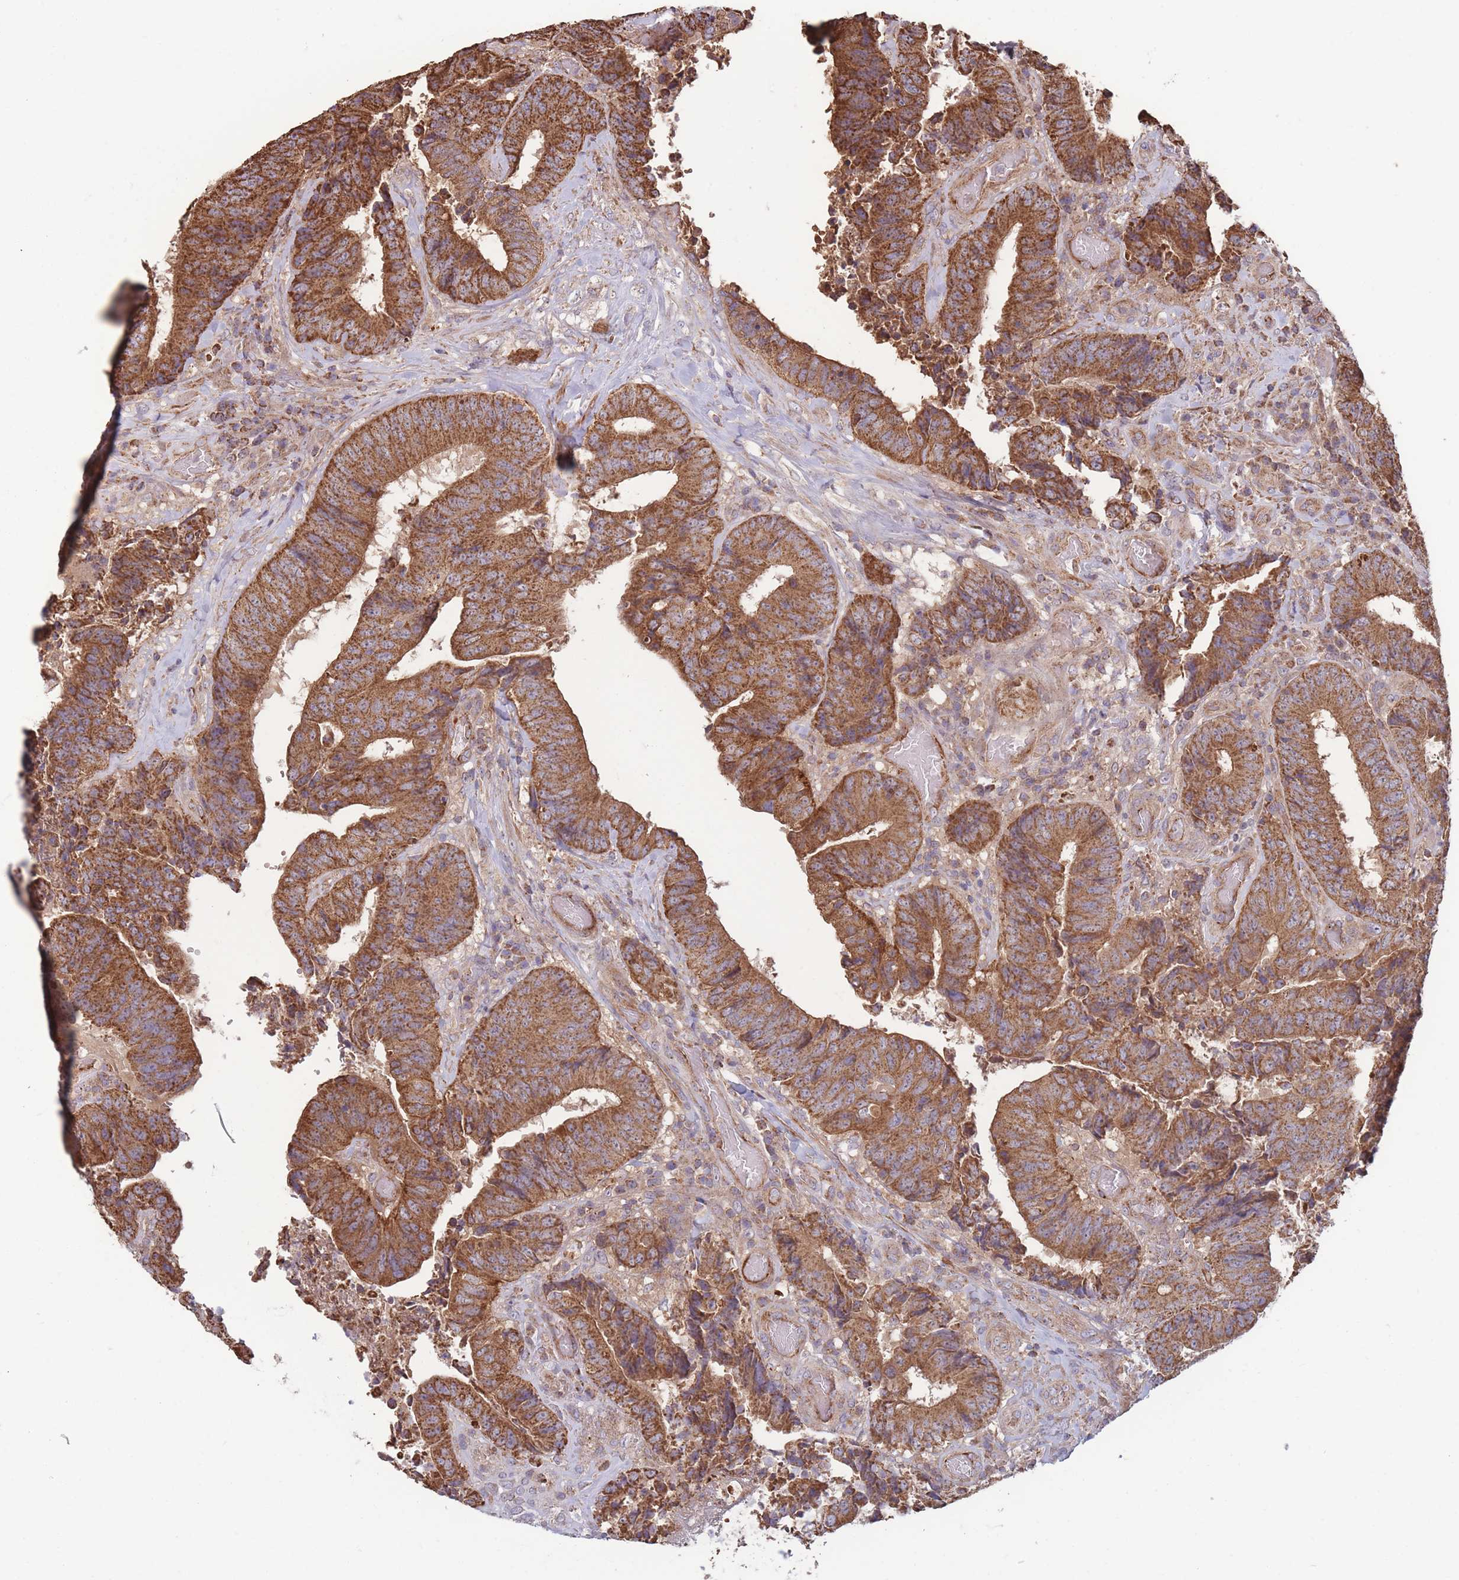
{"staining": {"intensity": "strong", "quantity": ">75%", "location": "cytoplasmic/membranous"}, "tissue": "colorectal cancer", "cell_type": "Tumor cells", "image_type": "cancer", "snomed": [{"axis": "morphology", "description": "Adenocarcinoma, NOS"}, {"axis": "topography", "description": "Rectum"}], "caption": "Immunohistochemical staining of human colorectal cancer (adenocarcinoma) exhibits strong cytoplasmic/membranous protein staining in about >75% of tumor cells. The staining is performed using DAB (3,3'-diaminobenzidine) brown chromogen to label protein expression. The nuclei are counter-stained blue using hematoxylin.", "gene": "KIF16B", "patient": {"sex": "male", "age": 72}}